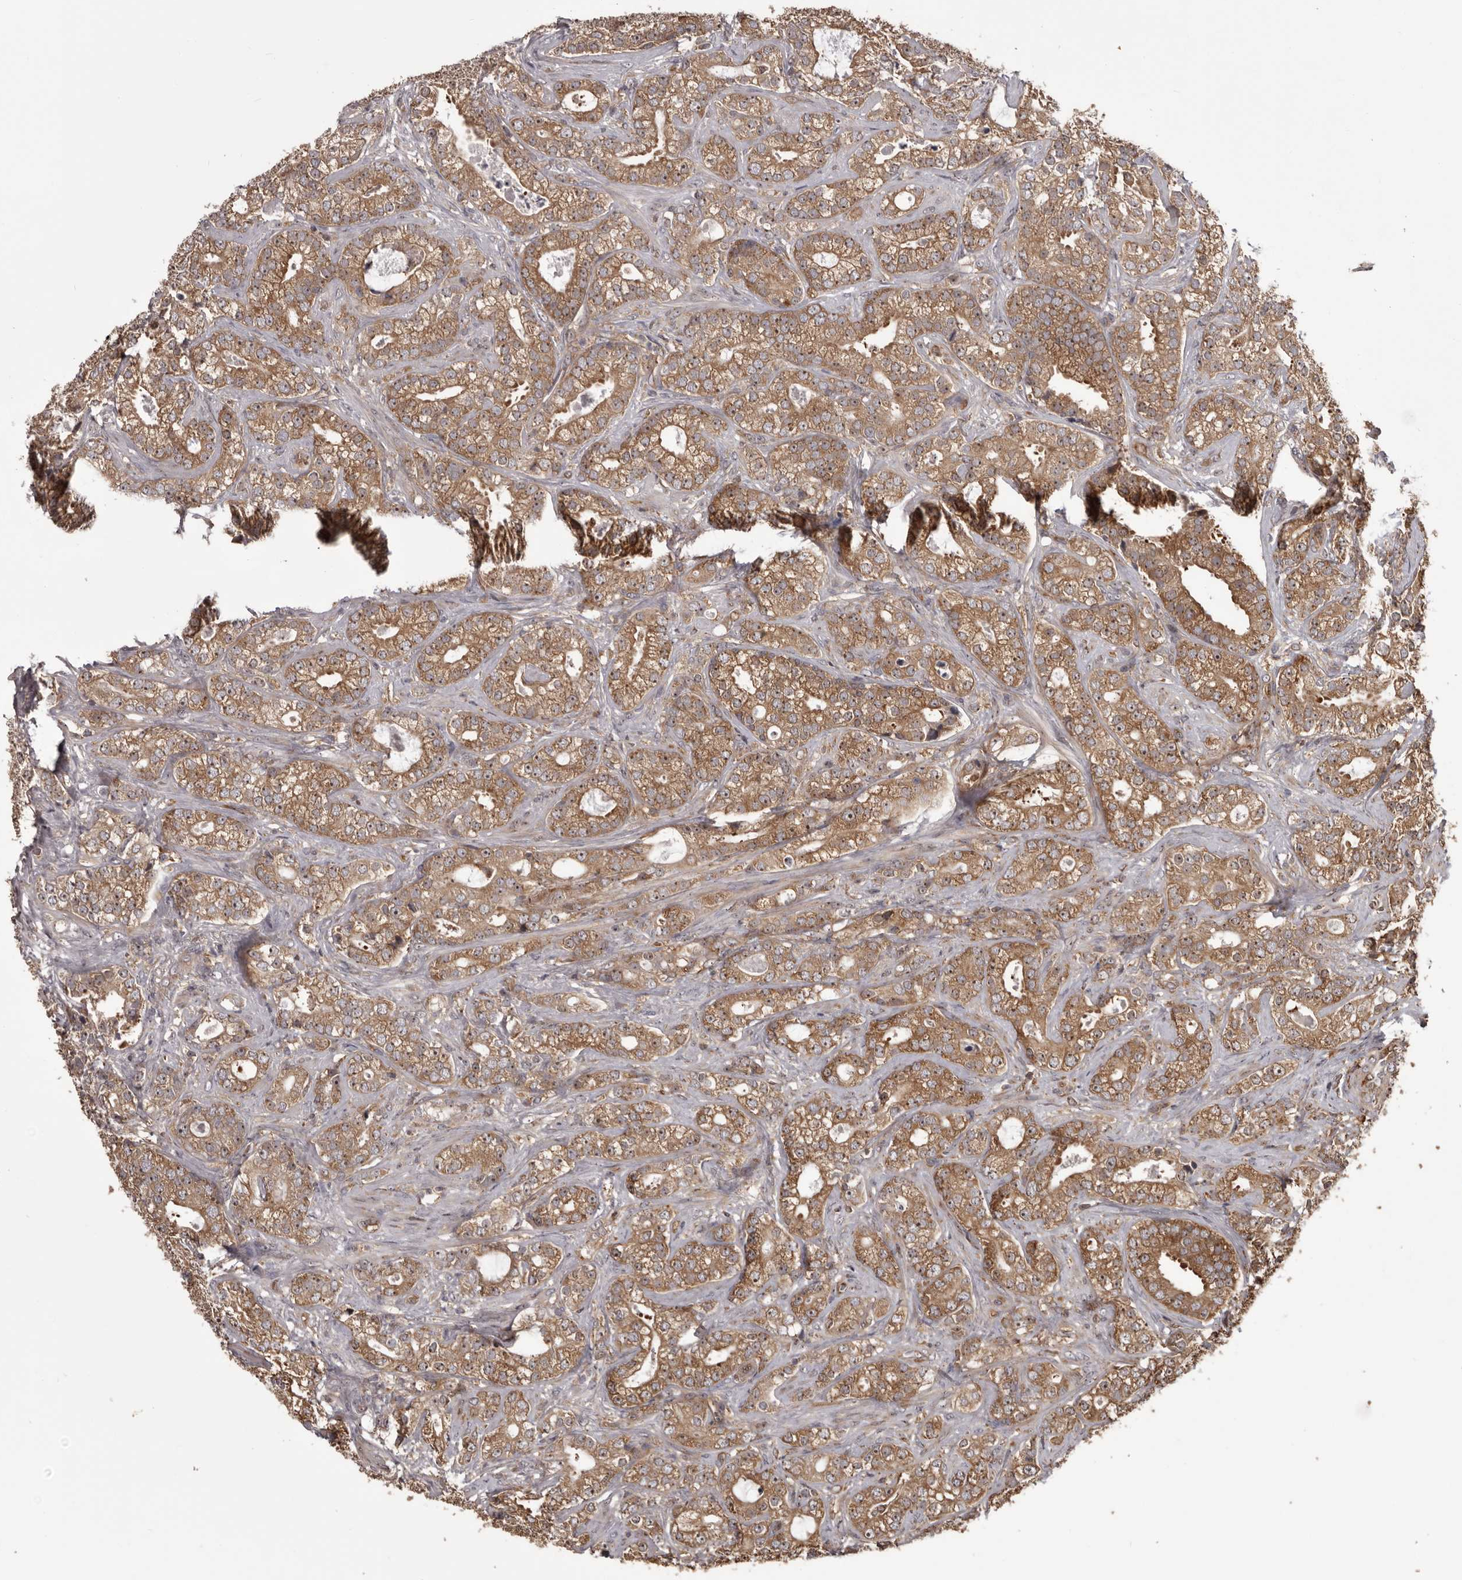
{"staining": {"intensity": "moderate", "quantity": ">75%", "location": "cytoplasmic/membranous,nuclear"}, "tissue": "prostate cancer", "cell_type": "Tumor cells", "image_type": "cancer", "snomed": [{"axis": "morphology", "description": "Adenocarcinoma, High grade"}, {"axis": "topography", "description": "Prostate and seminal vesicle, NOS"}], "caption": "Prostate cancer was stained to show a protein in brown. There is medium levels of moderate cytoplasmic/membranous and nuclear positivity in approximately >75% of tumor cells. Nuclei are stained in blue.", "gene": "DARS1", "patient": {"sex": "male", "age": 67}}